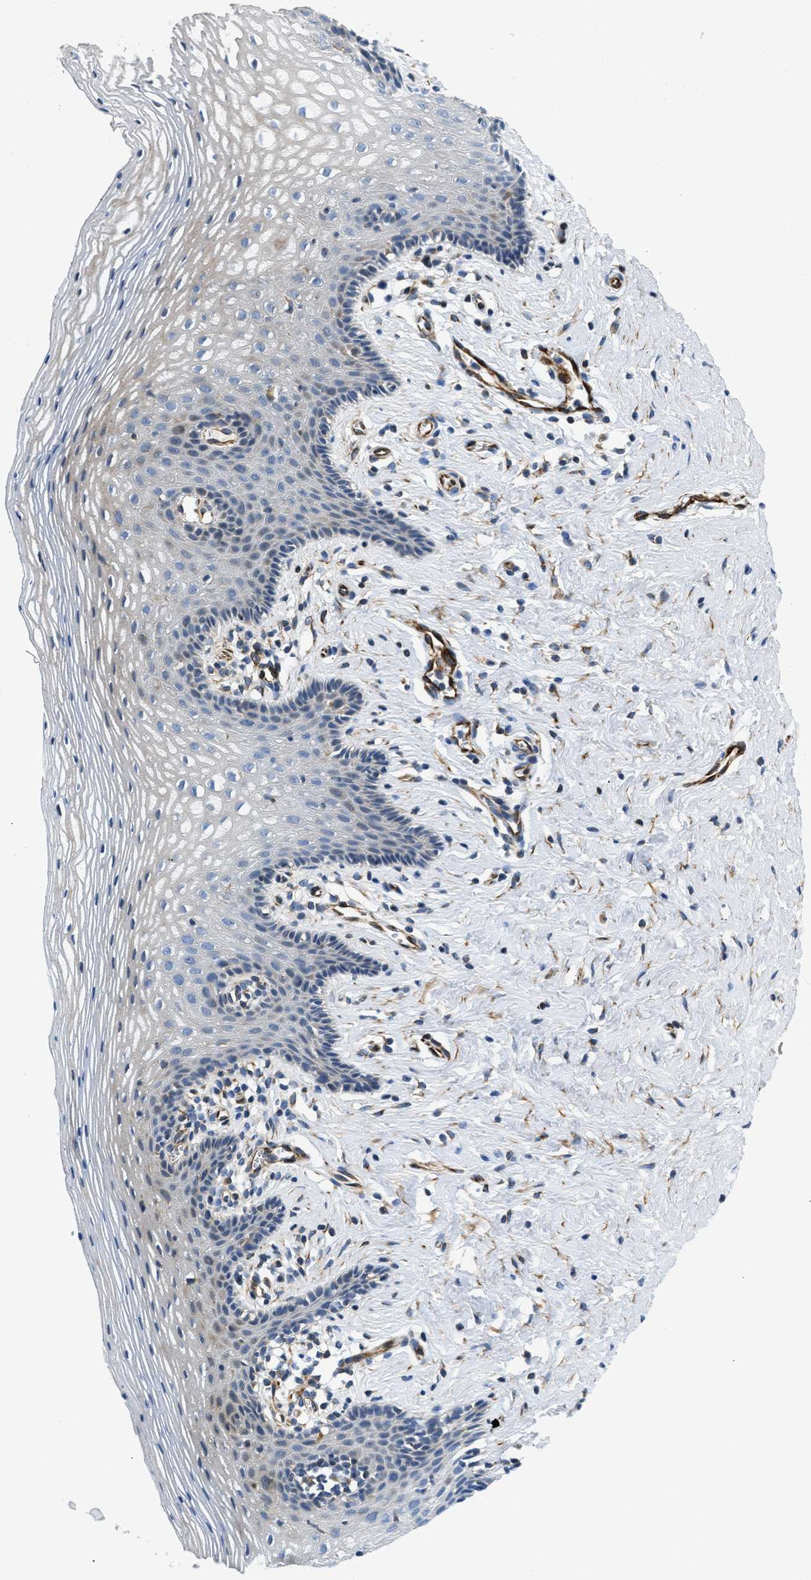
{"staining": {"intensity": "weak", "quantity": "25%-75%", "location": "cytoplasmic/membranous"}, "tissue": "vagina", "cell_type": "Squamous epithelial cells", "image_type": "normal", "snomed": [{"axis": "morphology", "description": "Normal tissue, NOS"}, {"axis": "topography", "description": "Vagina"}], "caption": "Weak cytoplasmic/membranous positivity is identified in approximately 25%-75% of squamous epithelial cells in benign vagina. (Brightfield microscopy of DAB IHC at high magnification).", "gene": "ULK4", "patient": {"sex": "female", "age": 32}}